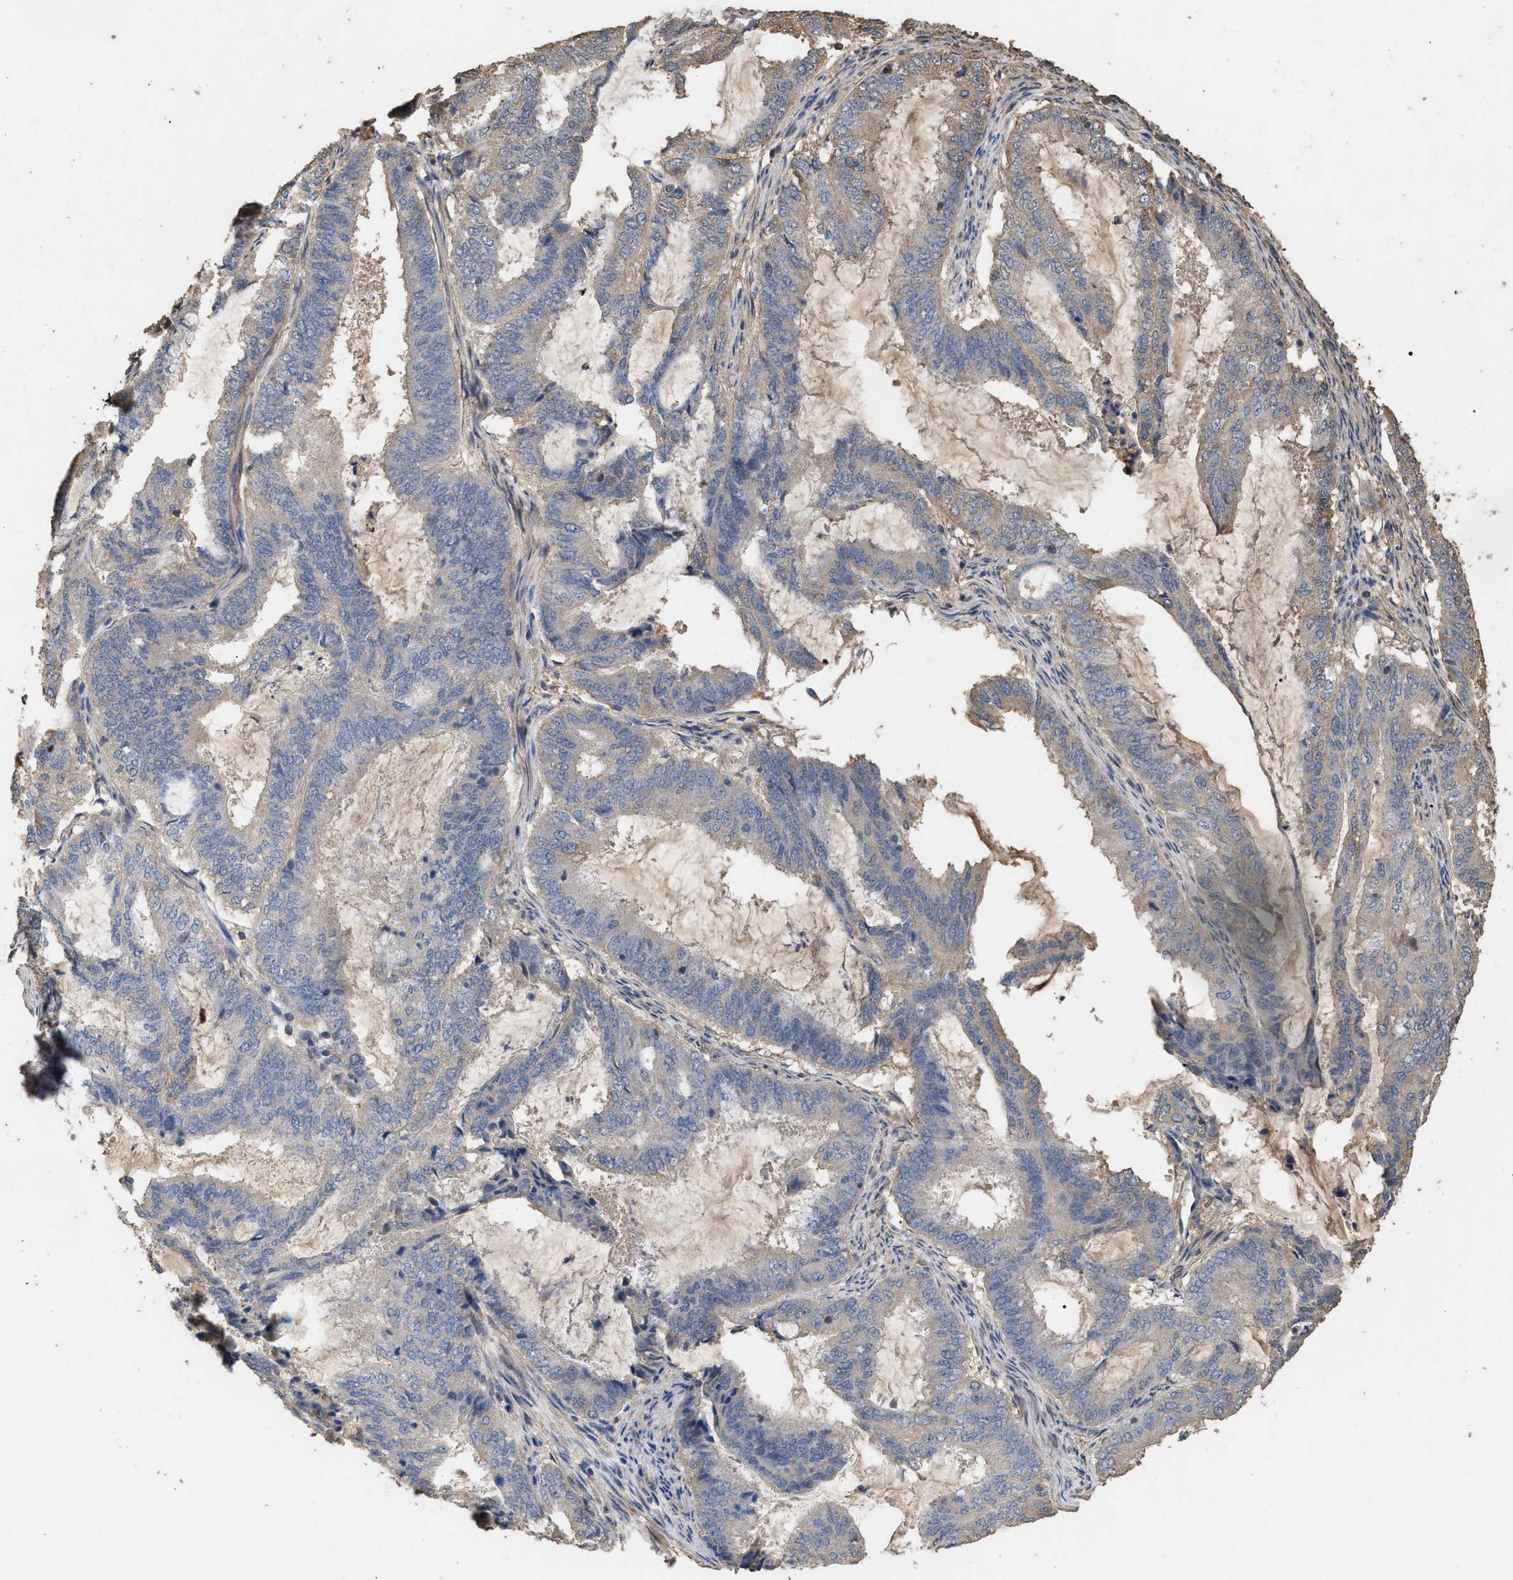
{"staining": {"intensity": "weak", "quantity": "<25%", "location": "cytoplasmic/membranous"}, "tissue": "endometrial cancer", "cell_type": "Tumor cells", "image_type": "cancer", "snomed": [{"axis": "morphology", "description": "Adenocarcinoma, NOS"}, {"axis": "topography", "description": "Endometrium"}], "caption": "Immunohistochemistry micrograph of endometrial cancer stained for a protein (brown), which reveals no staining in tumor cells.", "gene": "HTRA3", "patient": {"sex": "female", "age": 51}}